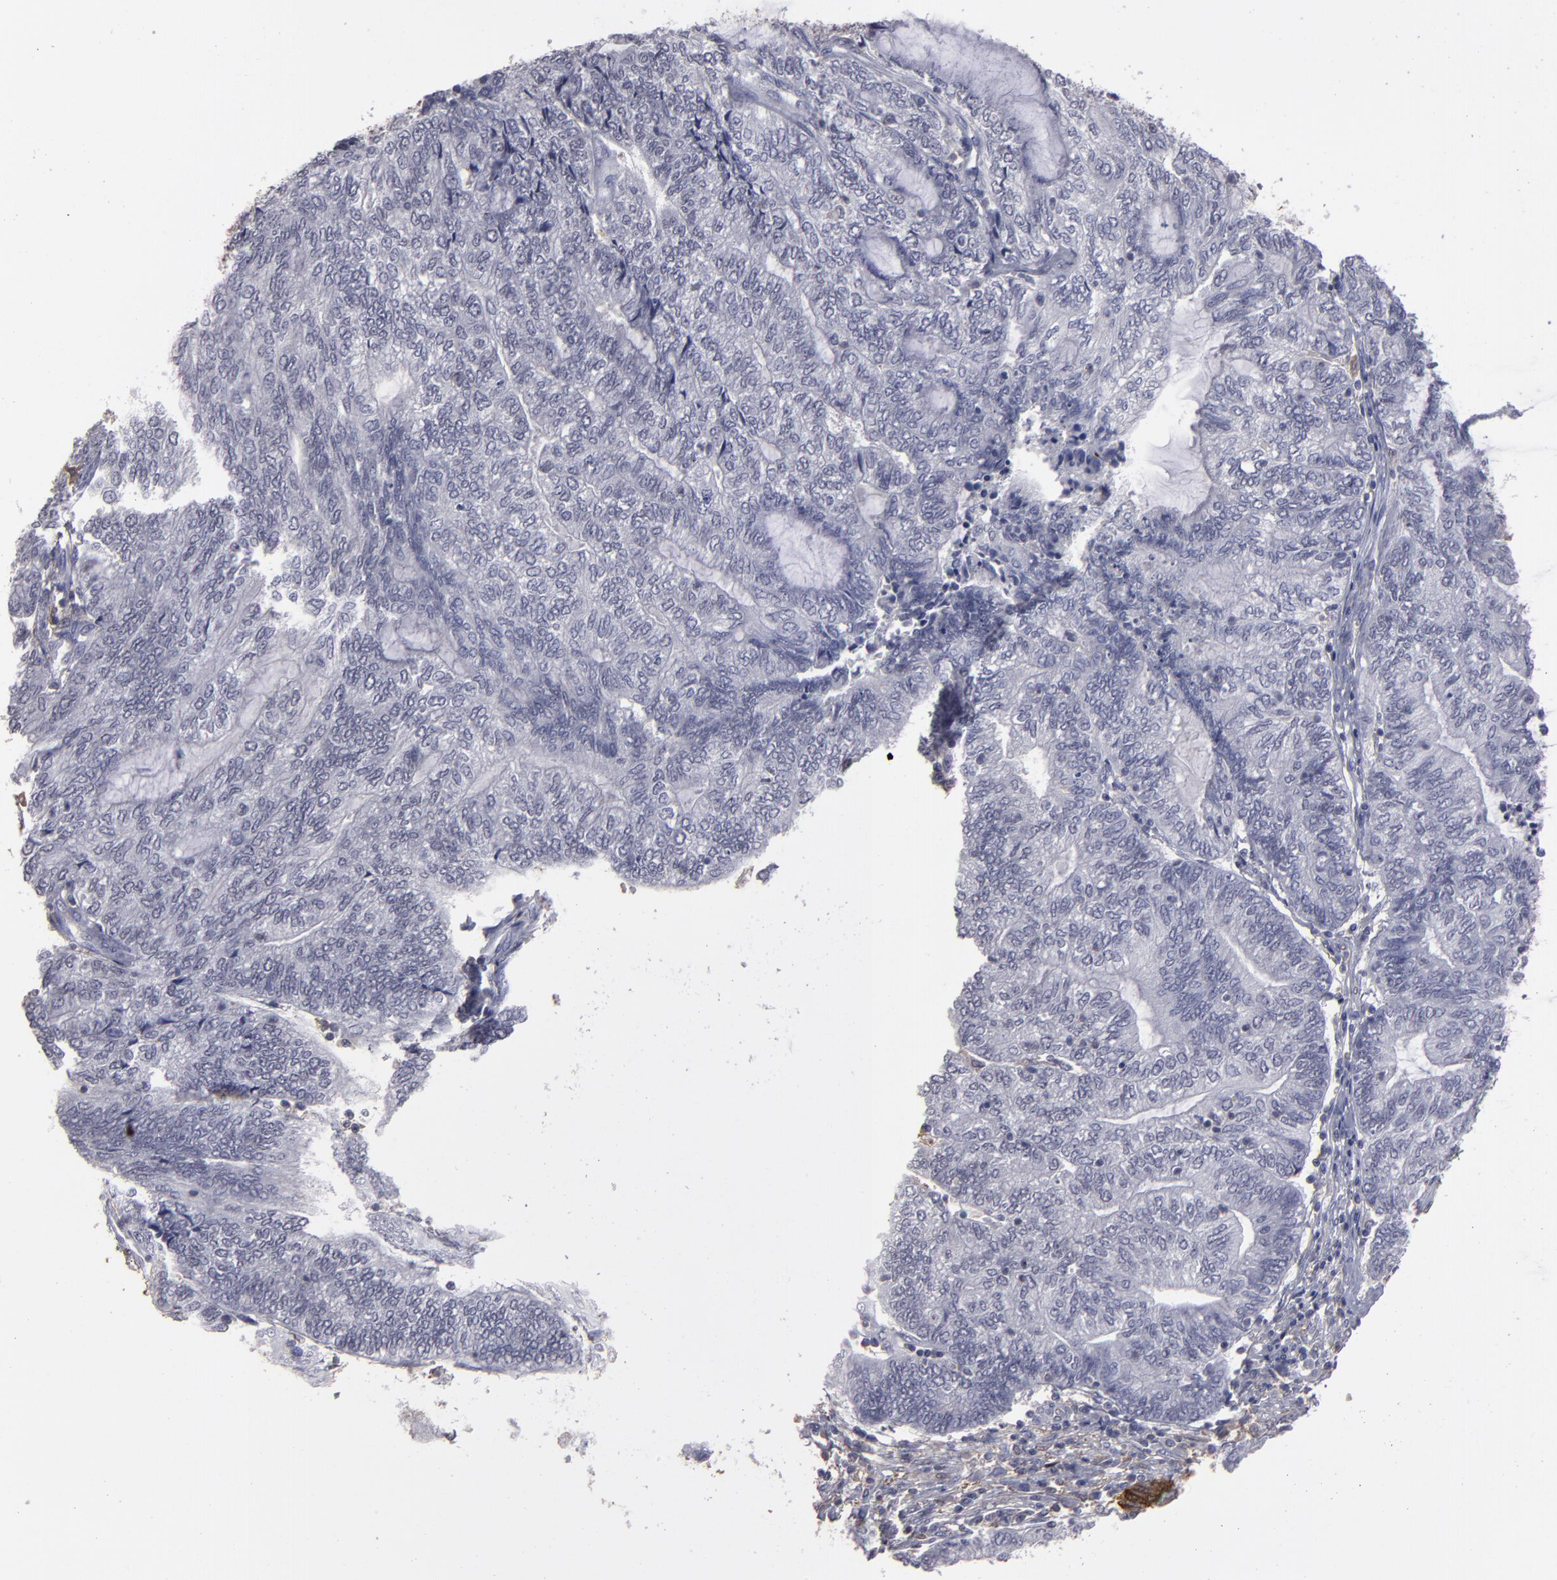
{"staining": {"intensity": "weak", "quantity": "<25%", "location": "cytoplasmic/membranous"}, "tissue": "endometrial cancer", "cell_type": "Tumor cells", "image_type": "cancer", "snomed": [{"axis": "morphology", "description": "Adenocarcinoma, NOS"}, {"axis": "topography", "description": "Uterus"}, {"axis": "topography", "description": "Endometrium"}], "caption": "Photomicrograph shows no protein positivity in tumor cells of endometrial adenocarcinoma tissue.", "gene": "SEMA3G", "patient": {"sex": "female", "age": 70}}